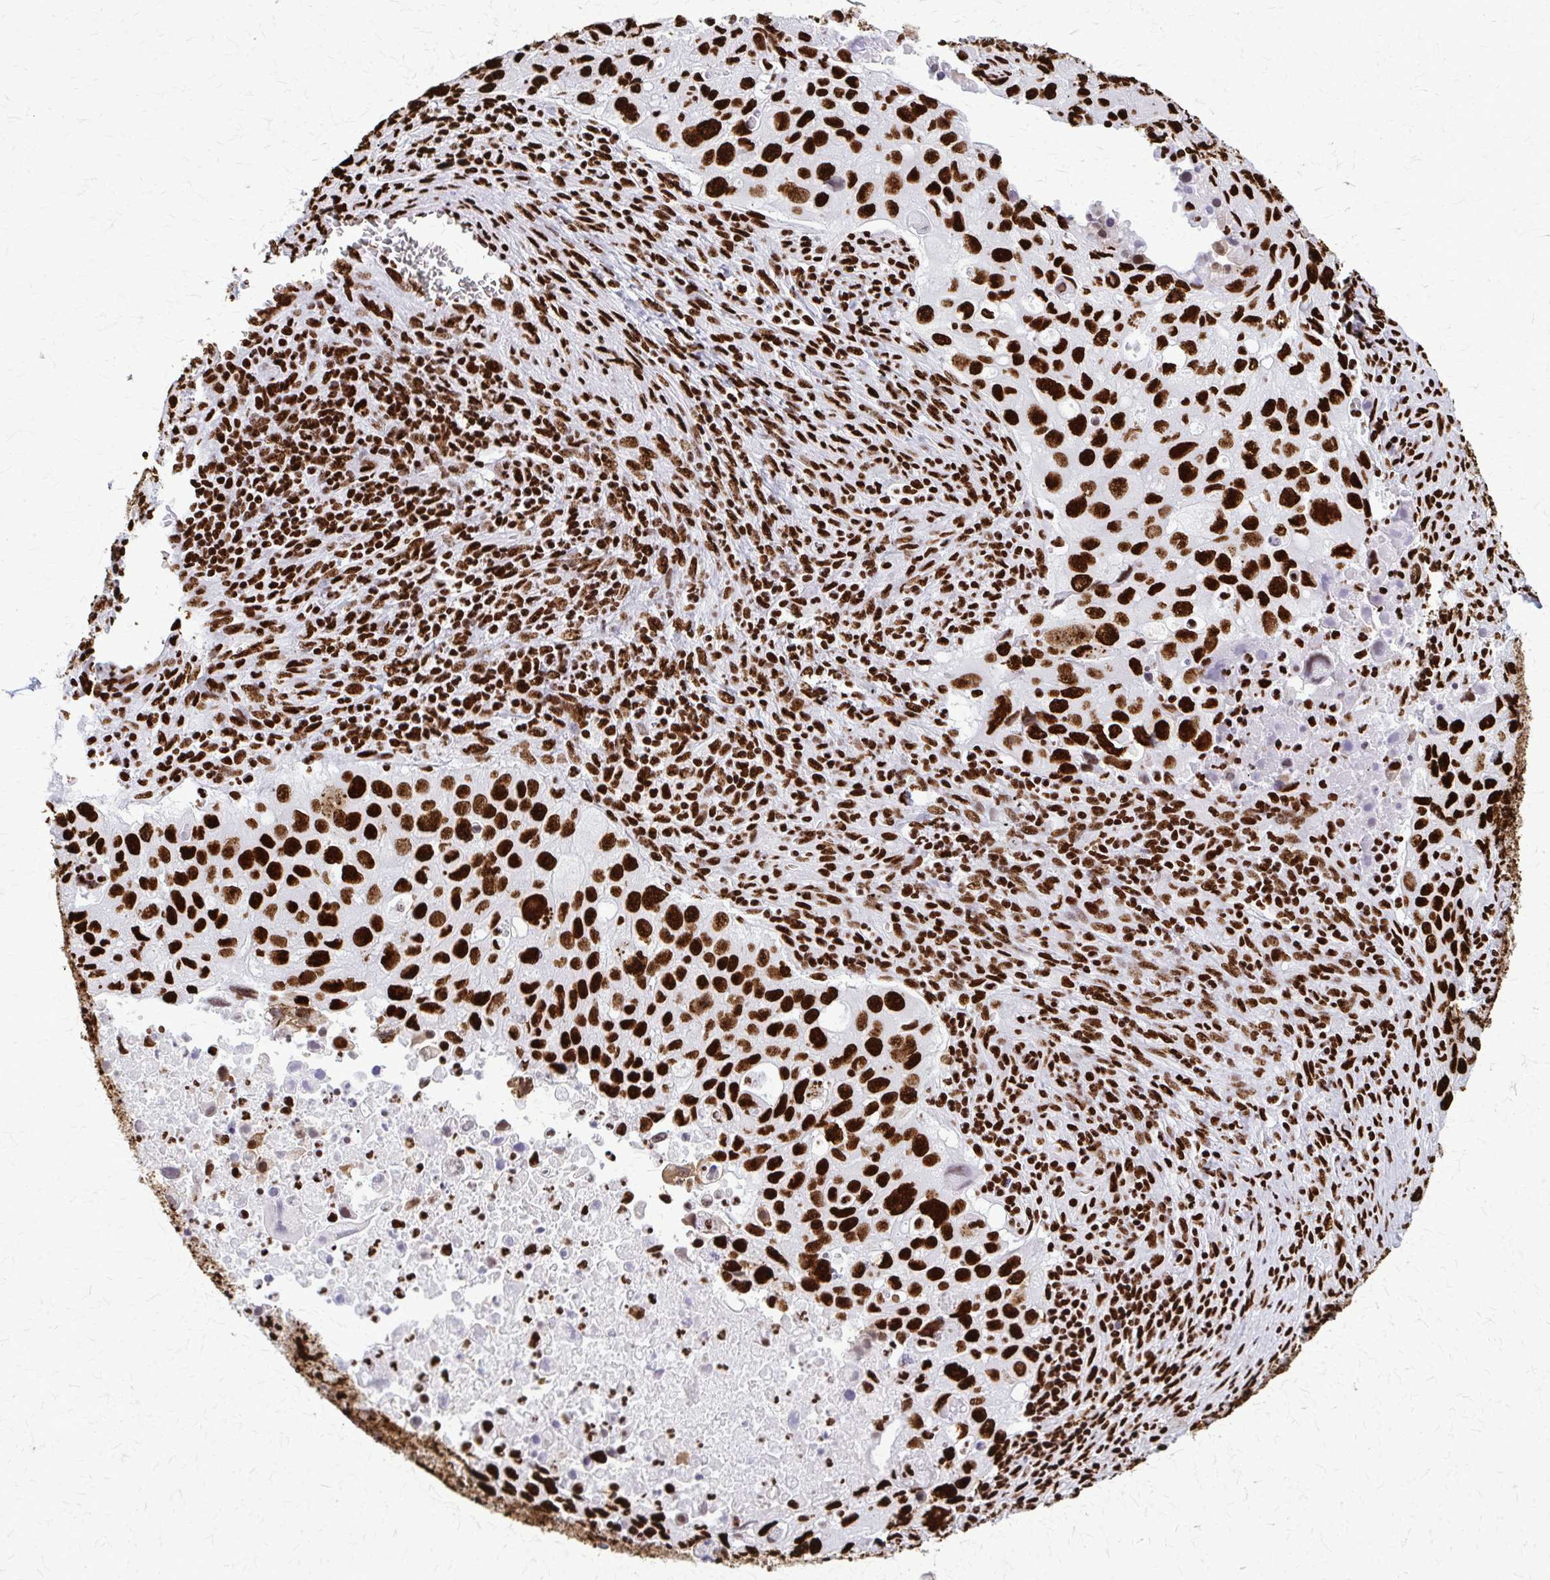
{"staining": {"intensity": "strong", "quantity": ">75%", "location": "nuclear"}, "tissue": "lung cancer", "cell_type": "Tumor cells", "image_type": "cancer", "snomed": [{"axis": "morphology", "description": "Adenocarcinoma, NOS"}, {"axis": "morphology", "description": "Adenocarcinoma, metastatic, NOS"}, {"axis": "topography", "description": "Lymph node"}, {"axis": "topography", "description": "Lung"}], "caption": "Protein analysis of lung cancer tissue exhibits strong nuclear staining in about >75% of tumor cells. (DAB (3,3'-diaminobenzidine) IHC, brown staining for protein, blue staining for nuclei).", "gene": "SFPQ", "patient": {"sex": "female", "age": 42}}